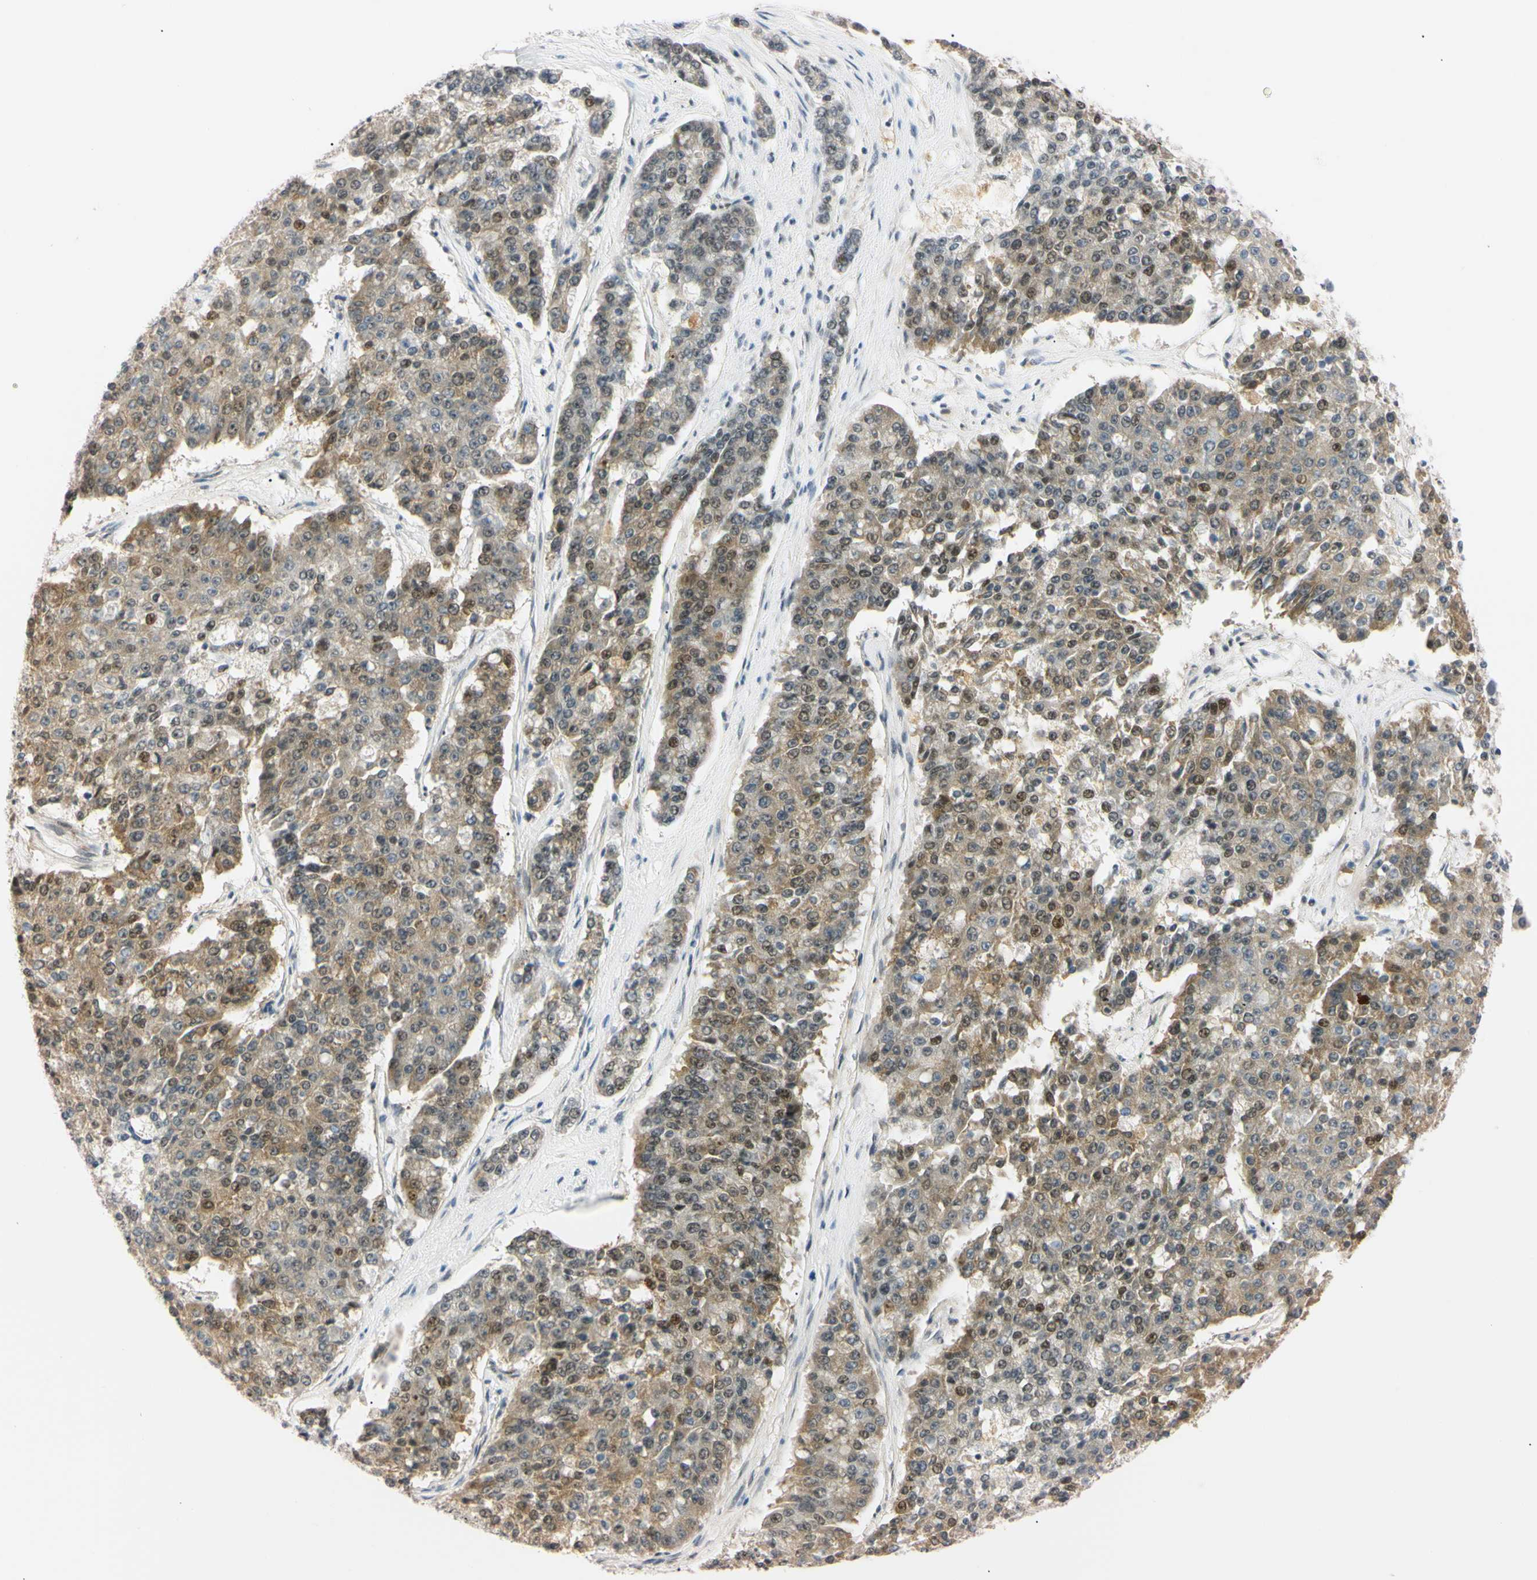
{"staining": {"intensity": "moderate", "quantity": ">75%", "location": "cytoplasmic/membranous,nuclear"}, "tissue": "pancreatic cancer", "cell_type": "Tumor cells", "image_type": "cancer", "snomed": [{"axis": "morphology", "description": "Adenocarcinoma, NOS"}, {"axis": "topography", "description": "Pancreas"}], "caption": "Immunohistochemical staining of human pancreatic adenocarcinoma shows medium levels of moderate cytoplasmic/membranous and nuclear protein staining in approximately >75% of tumor cells.", "gene": "ZNF134", "patient": {"sex": "male", "age": 50}}